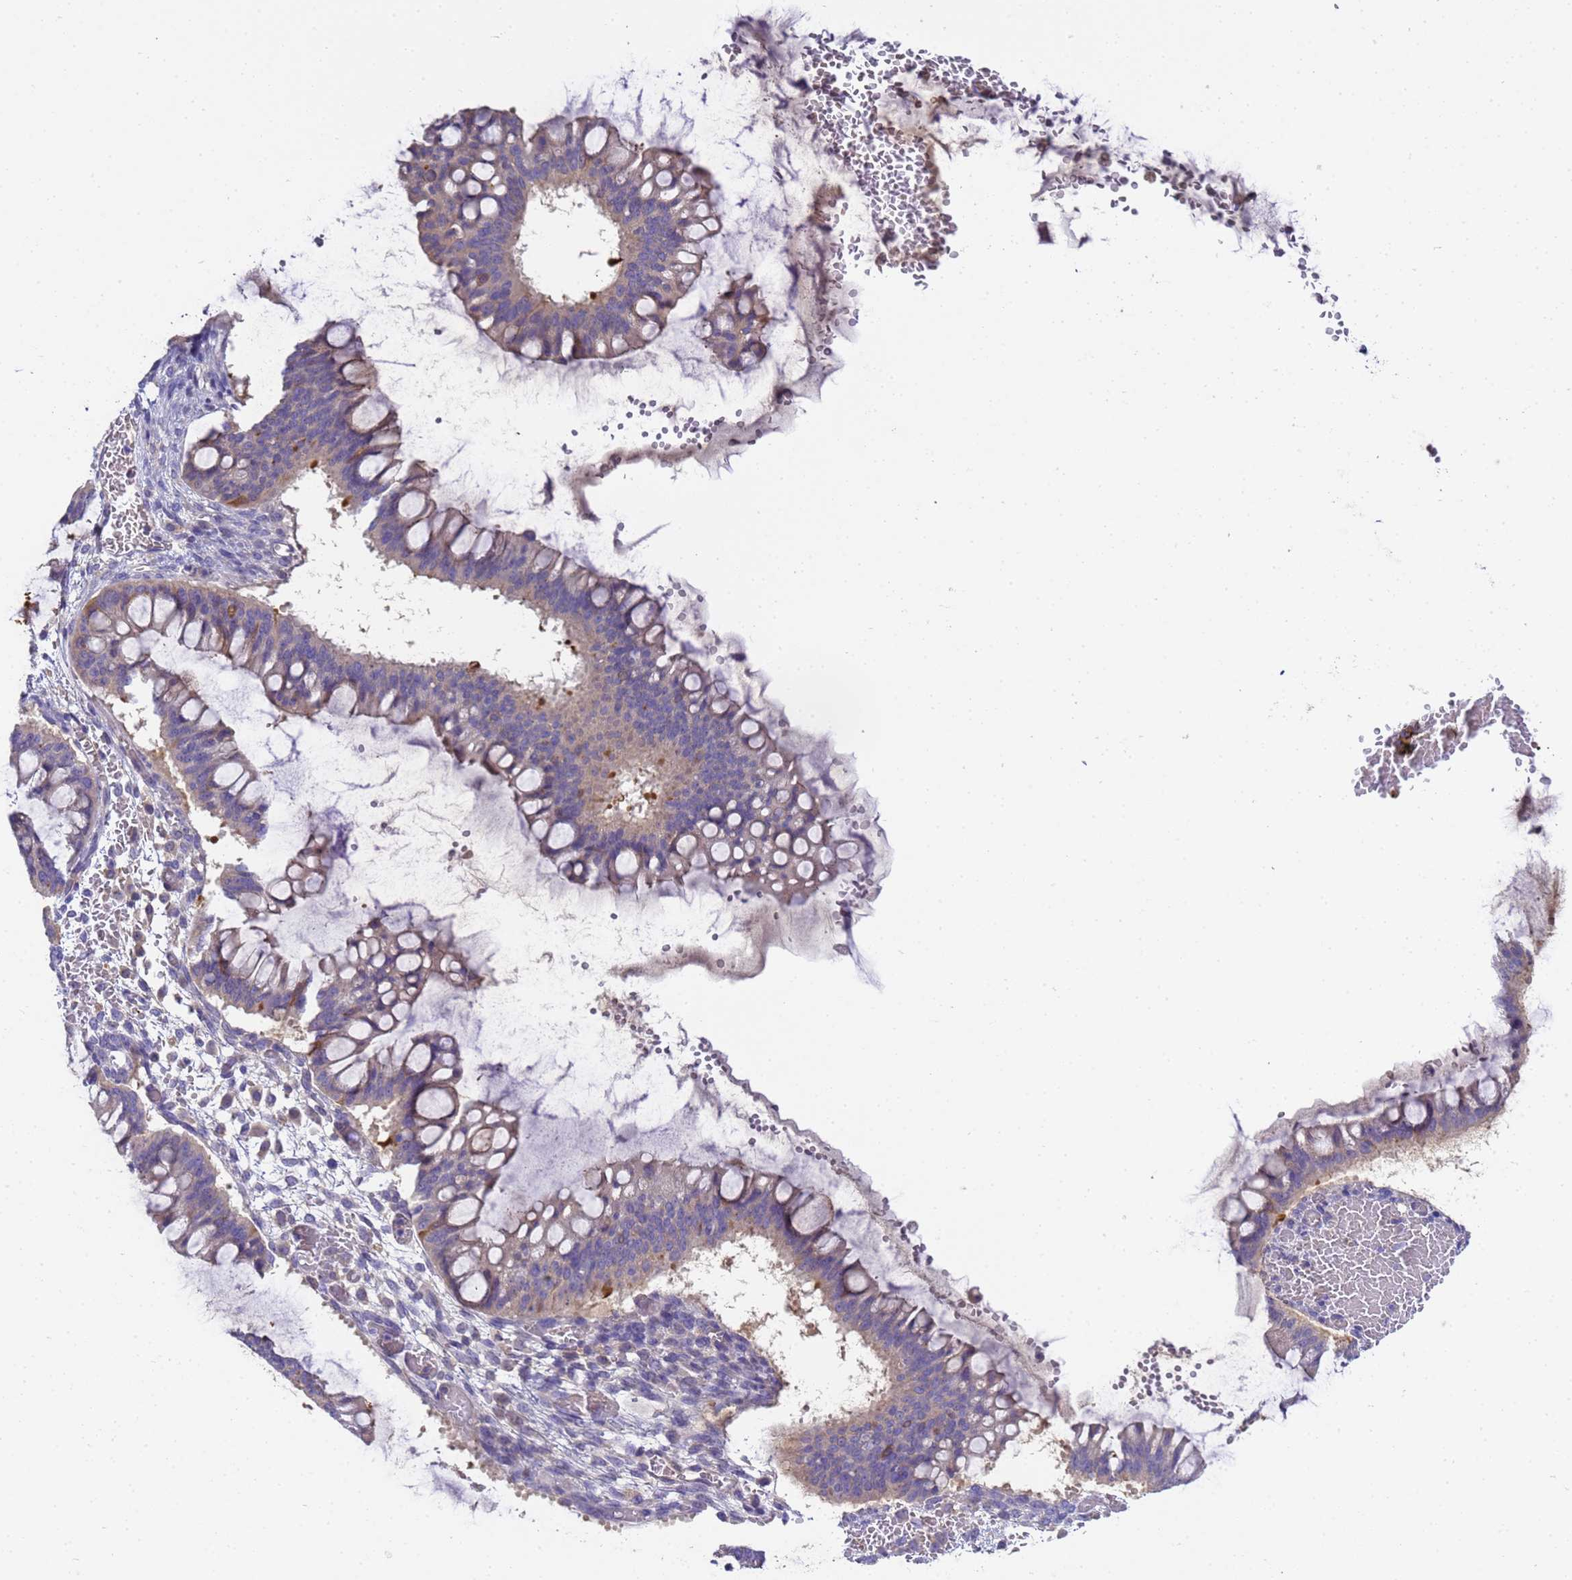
{"staining": {"intensity": "weak", "quantity": "<25%", "location": "cytoplasmic/membranous"}, "tissue": "ovarian cancer", "cell_type": "Tumor cells", "image_type": "cancer", "snomed": [{"axis": "morphology", "description": "Cystadenocarcinoma, mucinous, NOS"}, {"axis": "topography", "description": "Ovary"}], "caption": "Tumor cells are negative for protein expression in human mucinous cystadenocarcinoma (ovarian). (Brightfield microscopy of DAB immunohistochemistry at high magnification).", "gene": "TBCD", "patient": {"sex": "female", "age": 73}}